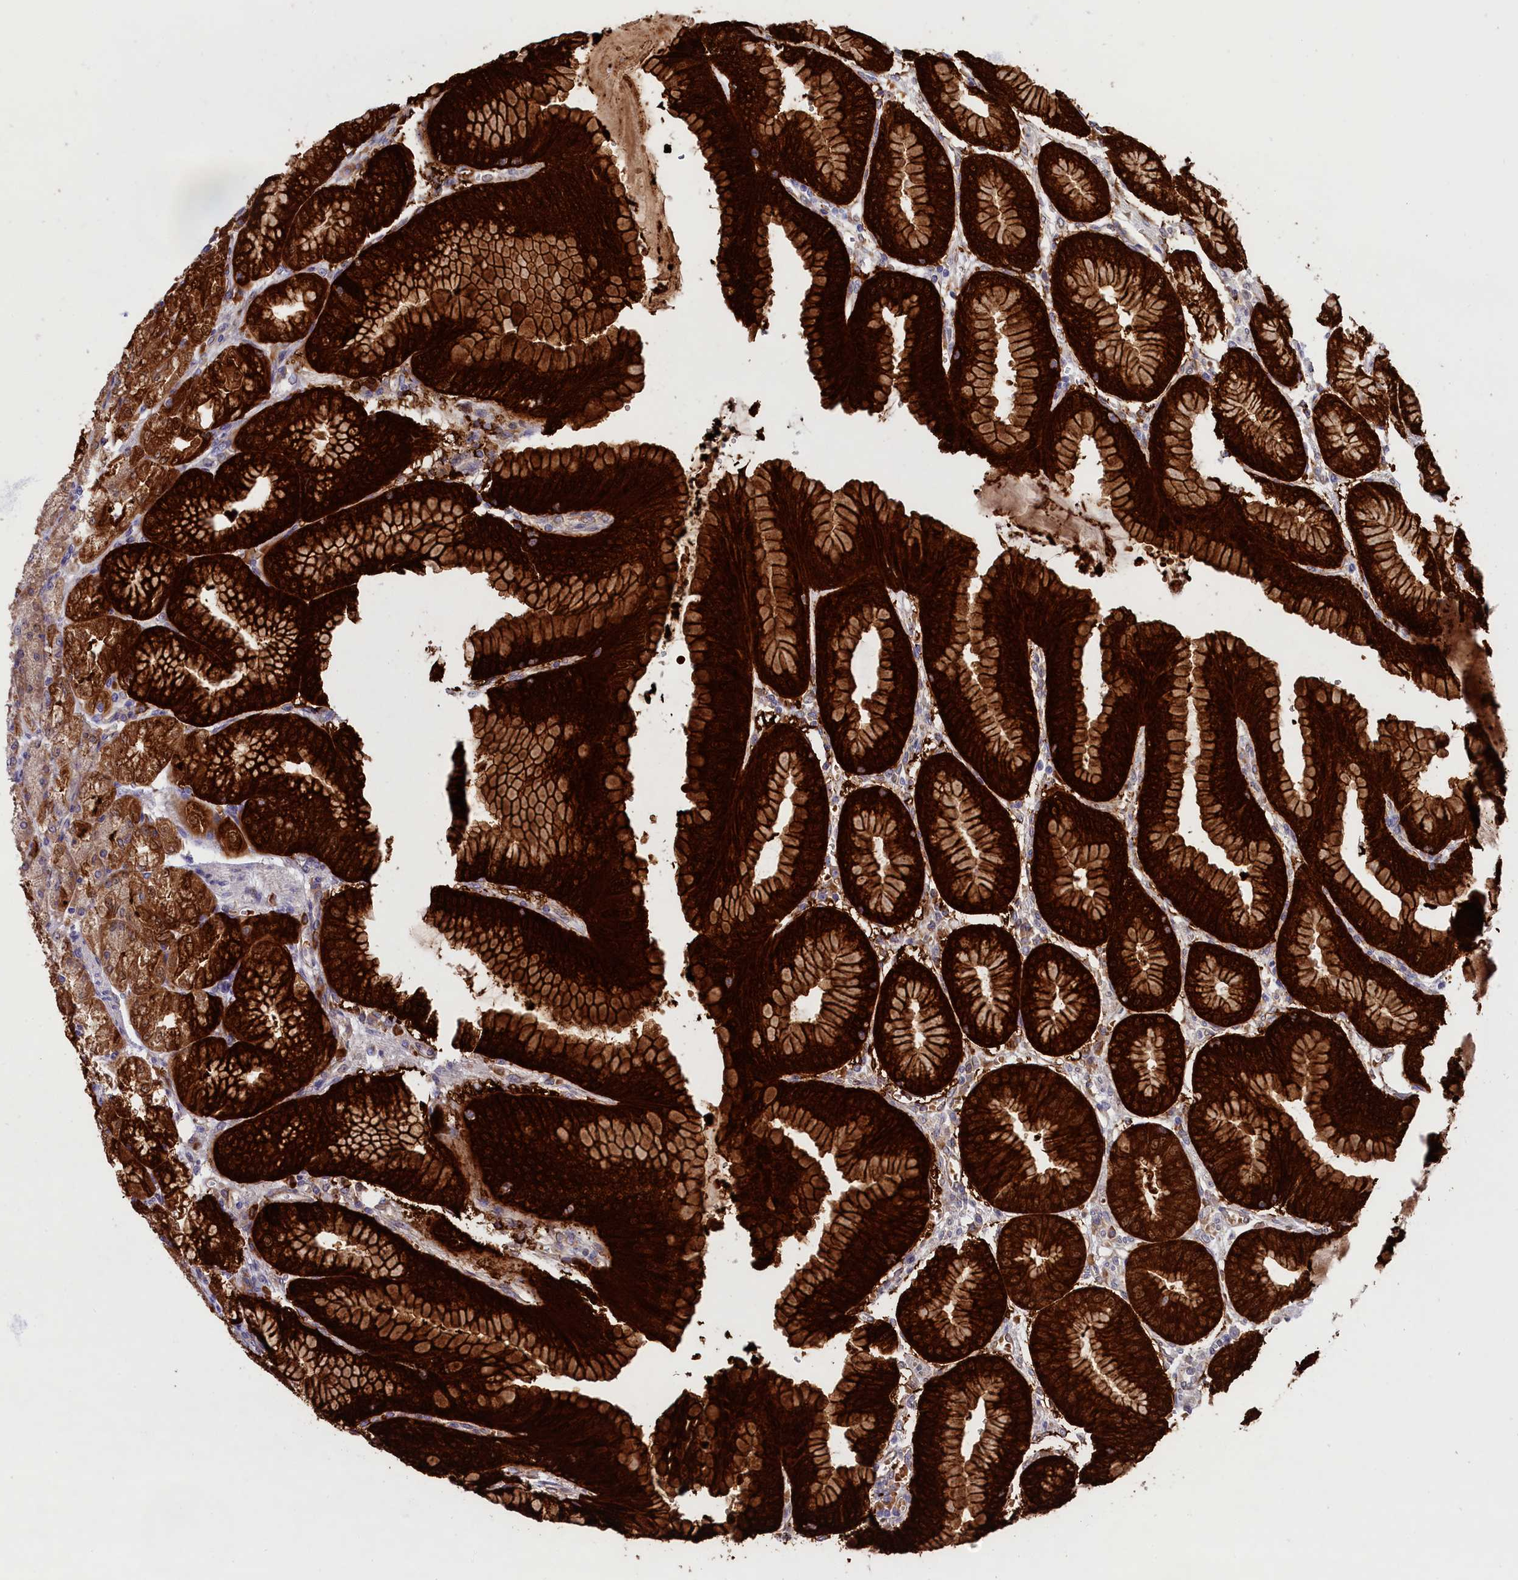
{"staining": {"intensity": "strong", "quantity": ">75%", "location": "cytoplasmic/membranous"}, "tissue": "stomach", "cell_type": "Glandular cells", "image_type": "normal", "snomed": [{"axis": "morphology", "description": "Normal tissue, NOS"}, {"axis": "topography", "description": "Stomach, lower"}], "caption": "Glandular cells exhibit high levels of strong cytoplasmic/membranous staining in about >75% of cells in normal stomach. The protein is shown in brown color, while the nuclei are stained blue.", "gene": "ABCC12", "patient": {"sex": "male", "age": 71}}